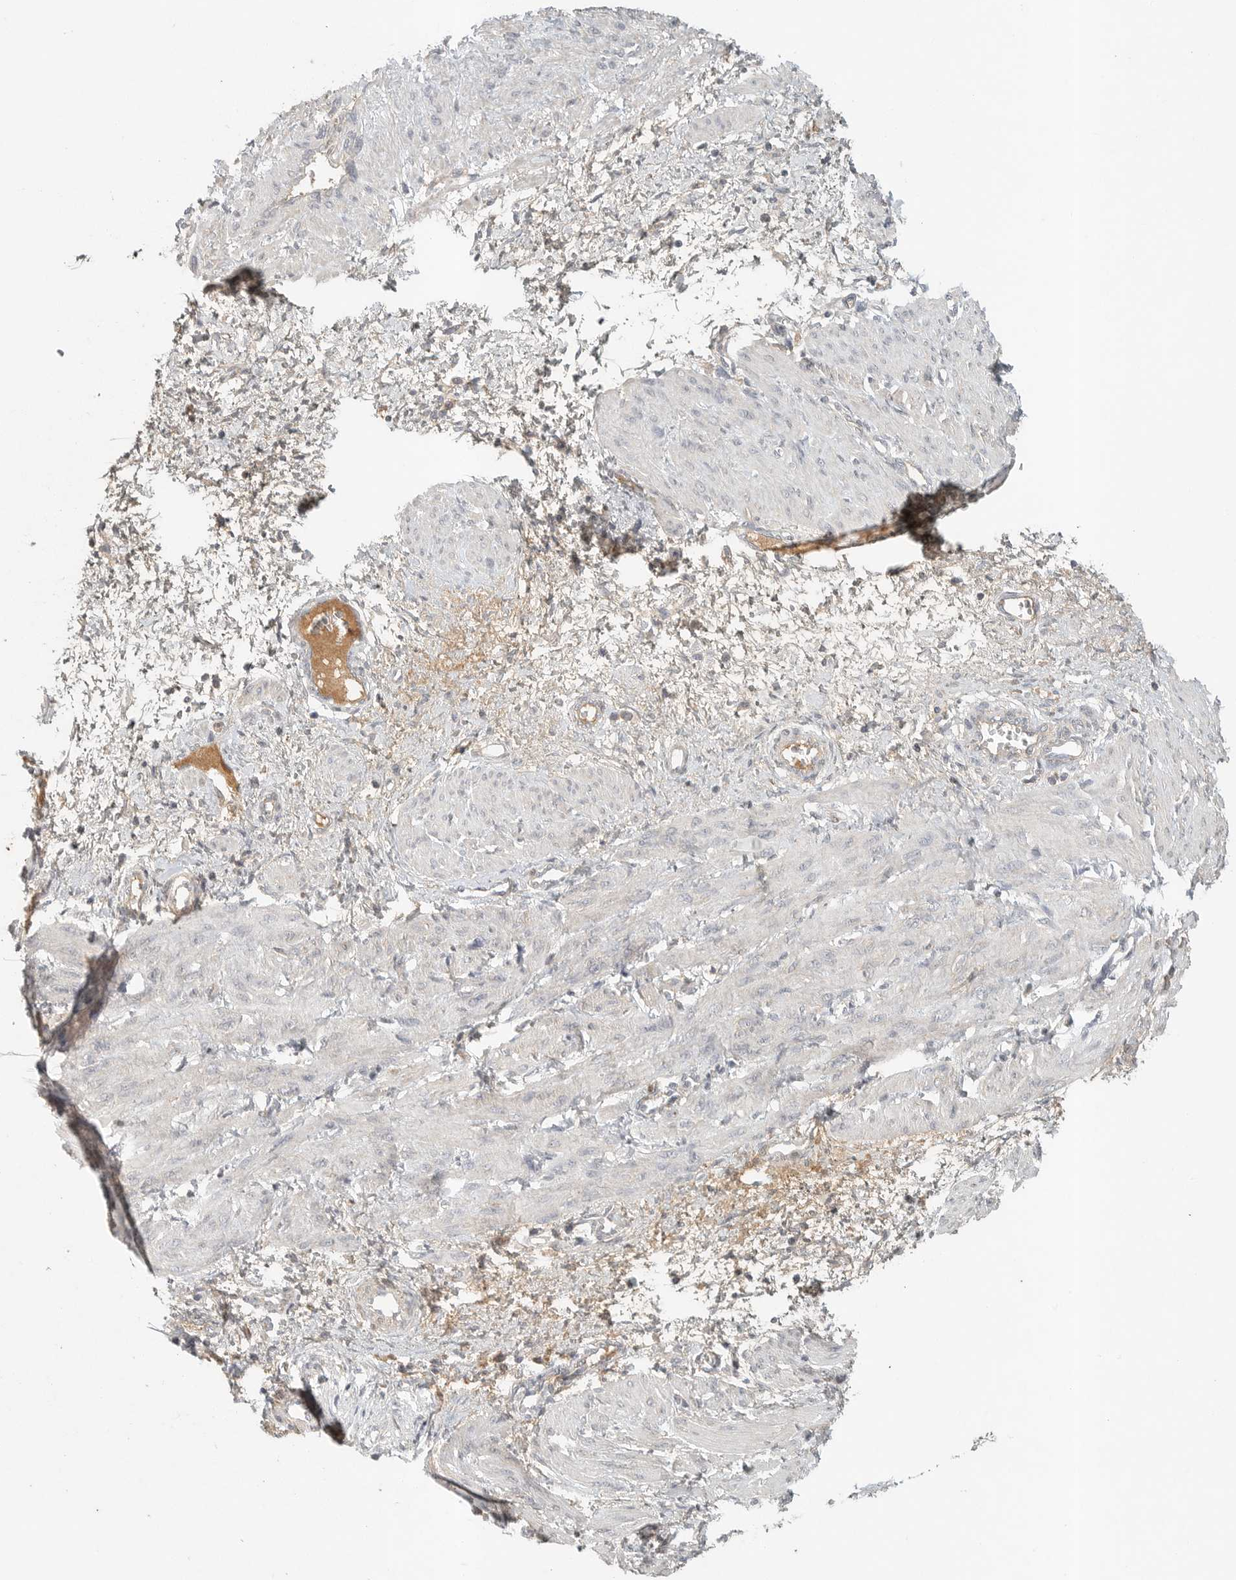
{"staining": {"intensity": "negative", "quantity": "none", "location": "none"}, "tissue": "smooth muscle", "cell_type": "Smooth muscle cells", "image_type": "normal", "snomed": [{"axis": "morphology", "description": "Normal tissue, NOS"}, {"axis": "topography", "description": "Endometrium"}], "caption": "A histopathology image of human smooth muscle is negative for staining in smooth muscle cells. (Brightfield microscopy of DAB (3,3'-diaminobenzidine) immunohistochemistry (IHC) at high magnification).", "gene": "SLC25A36", "patient": {"sex": "female", "age": 33}}